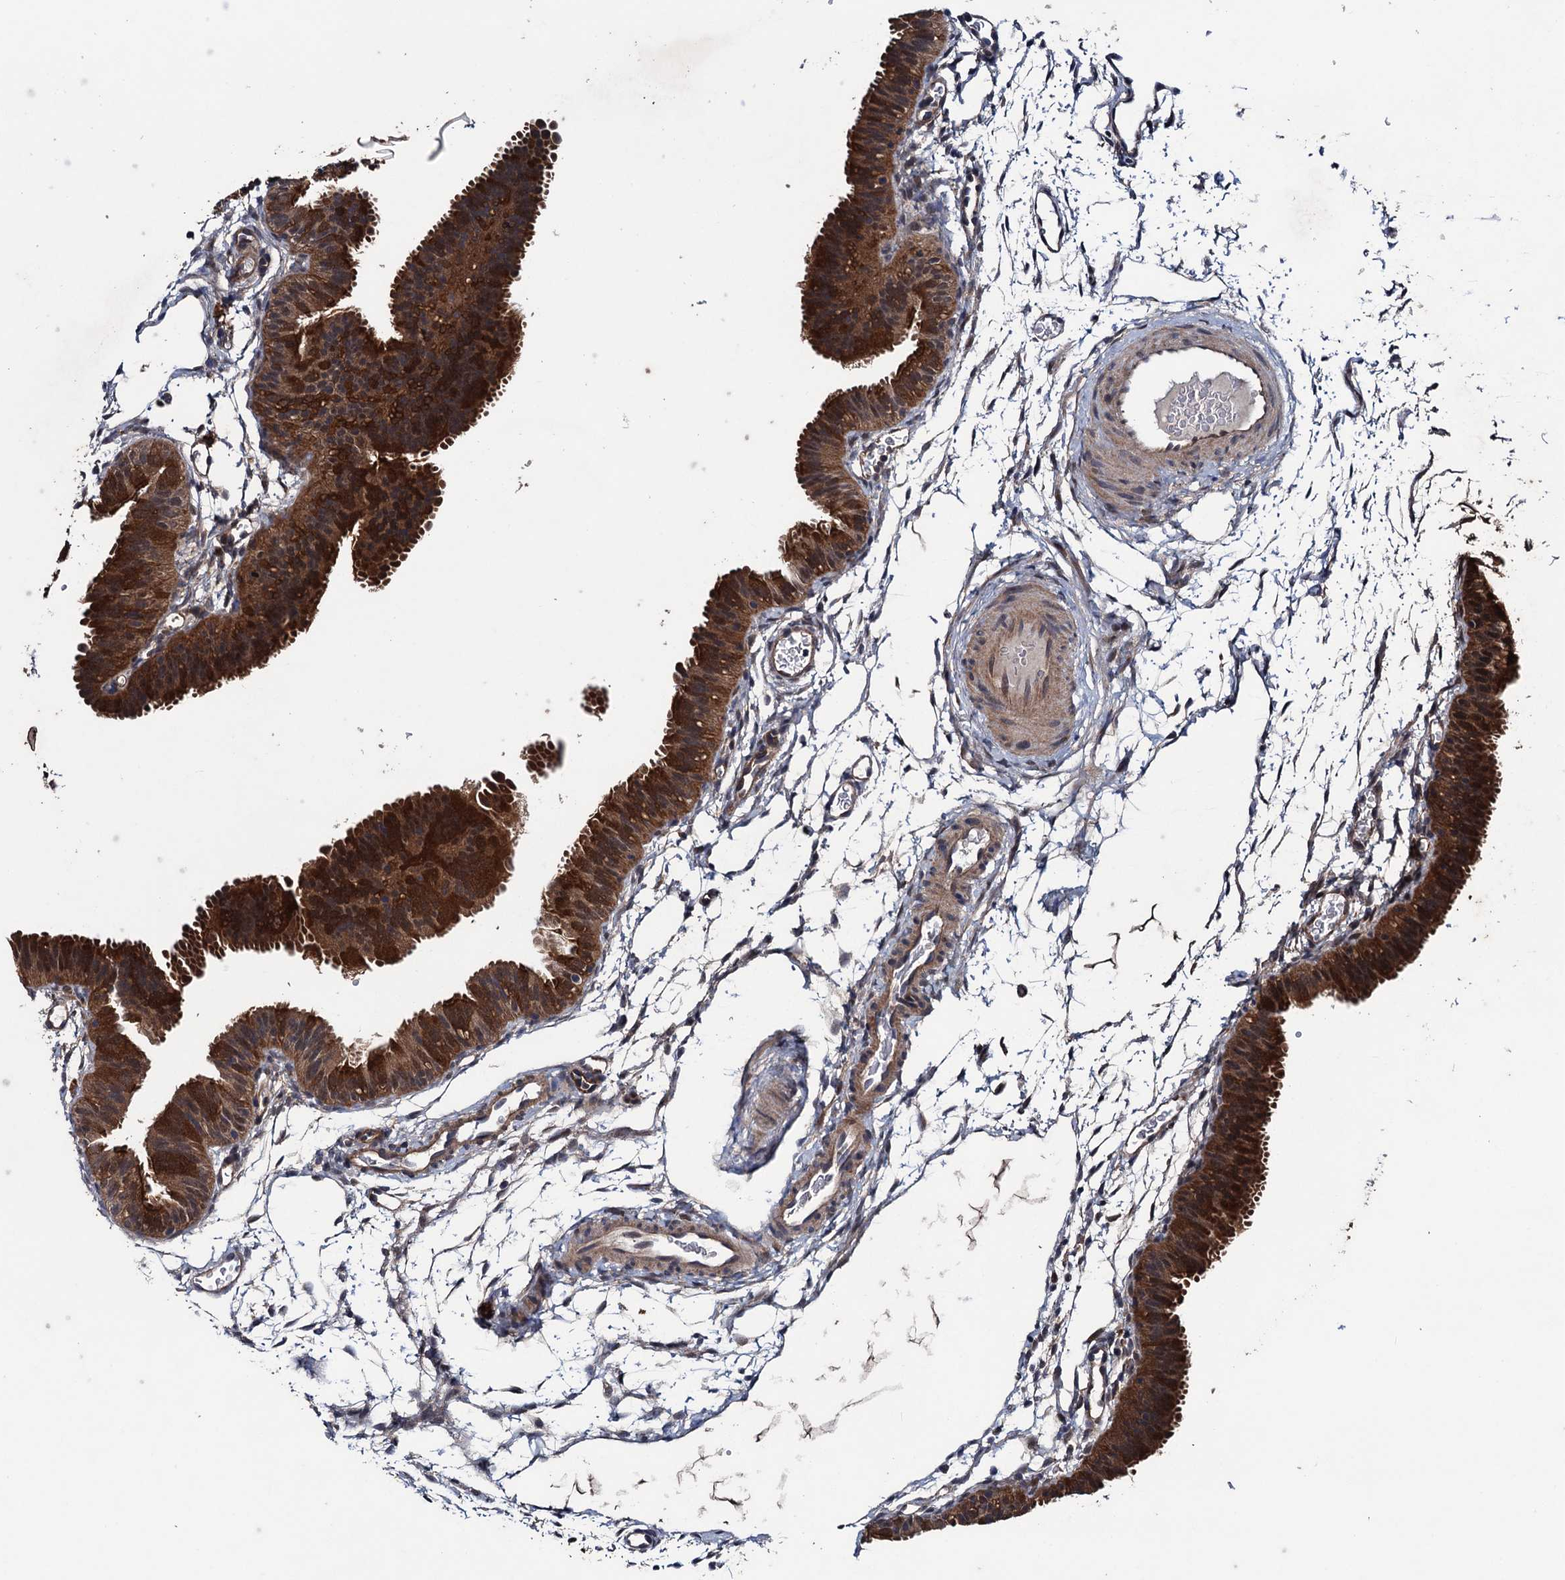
{"staining": {"intensity": "strong", "quantity": ">75%", "location": "cytoplasmic/membranous"}, "tissue": "fallopian tube", "cell_type": "Glandular cells", "image_type": "normal", "snomed": [{"axis": "morphology", "description": "Normal tissue, NOS"}, {"axis": "topography", "description": "Fallopian tube"}], "caption": "Fallopian tube stained with immunohistochemistry (IHC) shows strong cytoplasmic/membranous expression in approximately >75% of glandular cells.", "gene": "BLTP3B", "patient": {"sex": "female", "age": 35}}